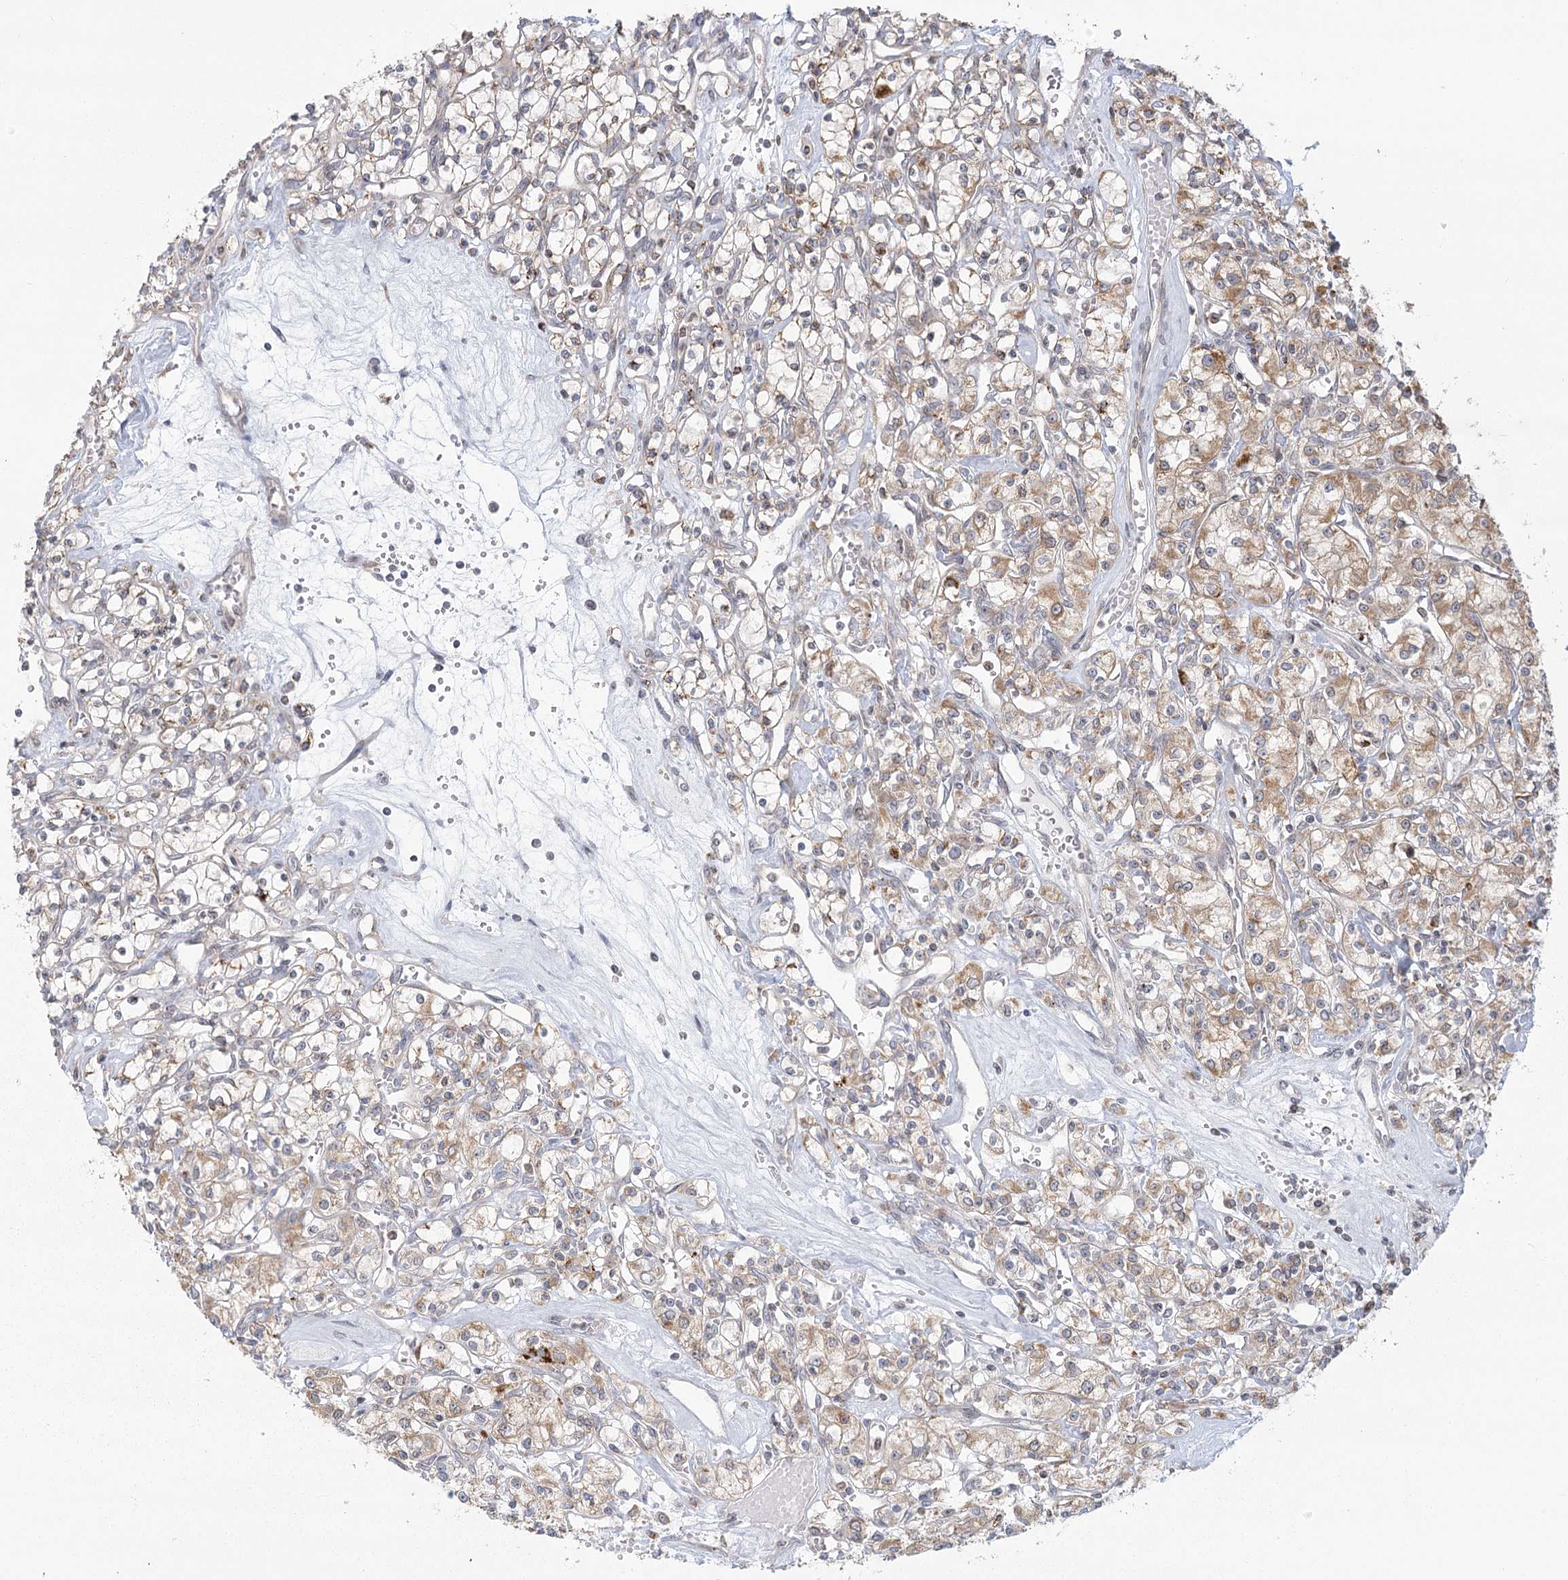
{"staining": {"intensity": "moderate", "quantity": ">75%", "location": "cytoplasmic/membranous"}, "tissue": "renal cancer", "cell_type": "Tumor cells", "image_type": "cancer", "snomed": [{"axis": "morphology", "description": "Adenocarcinoma, NOS"}, {"axis": "topography", "description": "Kidney"}], "caption": "Immunohistochemistry (IHC) micrograph of neoplastic tissue: human renal cancer stained using immunohistochemistry (IHC) exhibits medium levels of moderate protein expression localized specifically in the cytoplasmic/membranous of tumor cells, appearing as a cytoplasmic/membranous brown color.", "gene": "LACTB", "patient": {"sex": "female", "age": 59}}